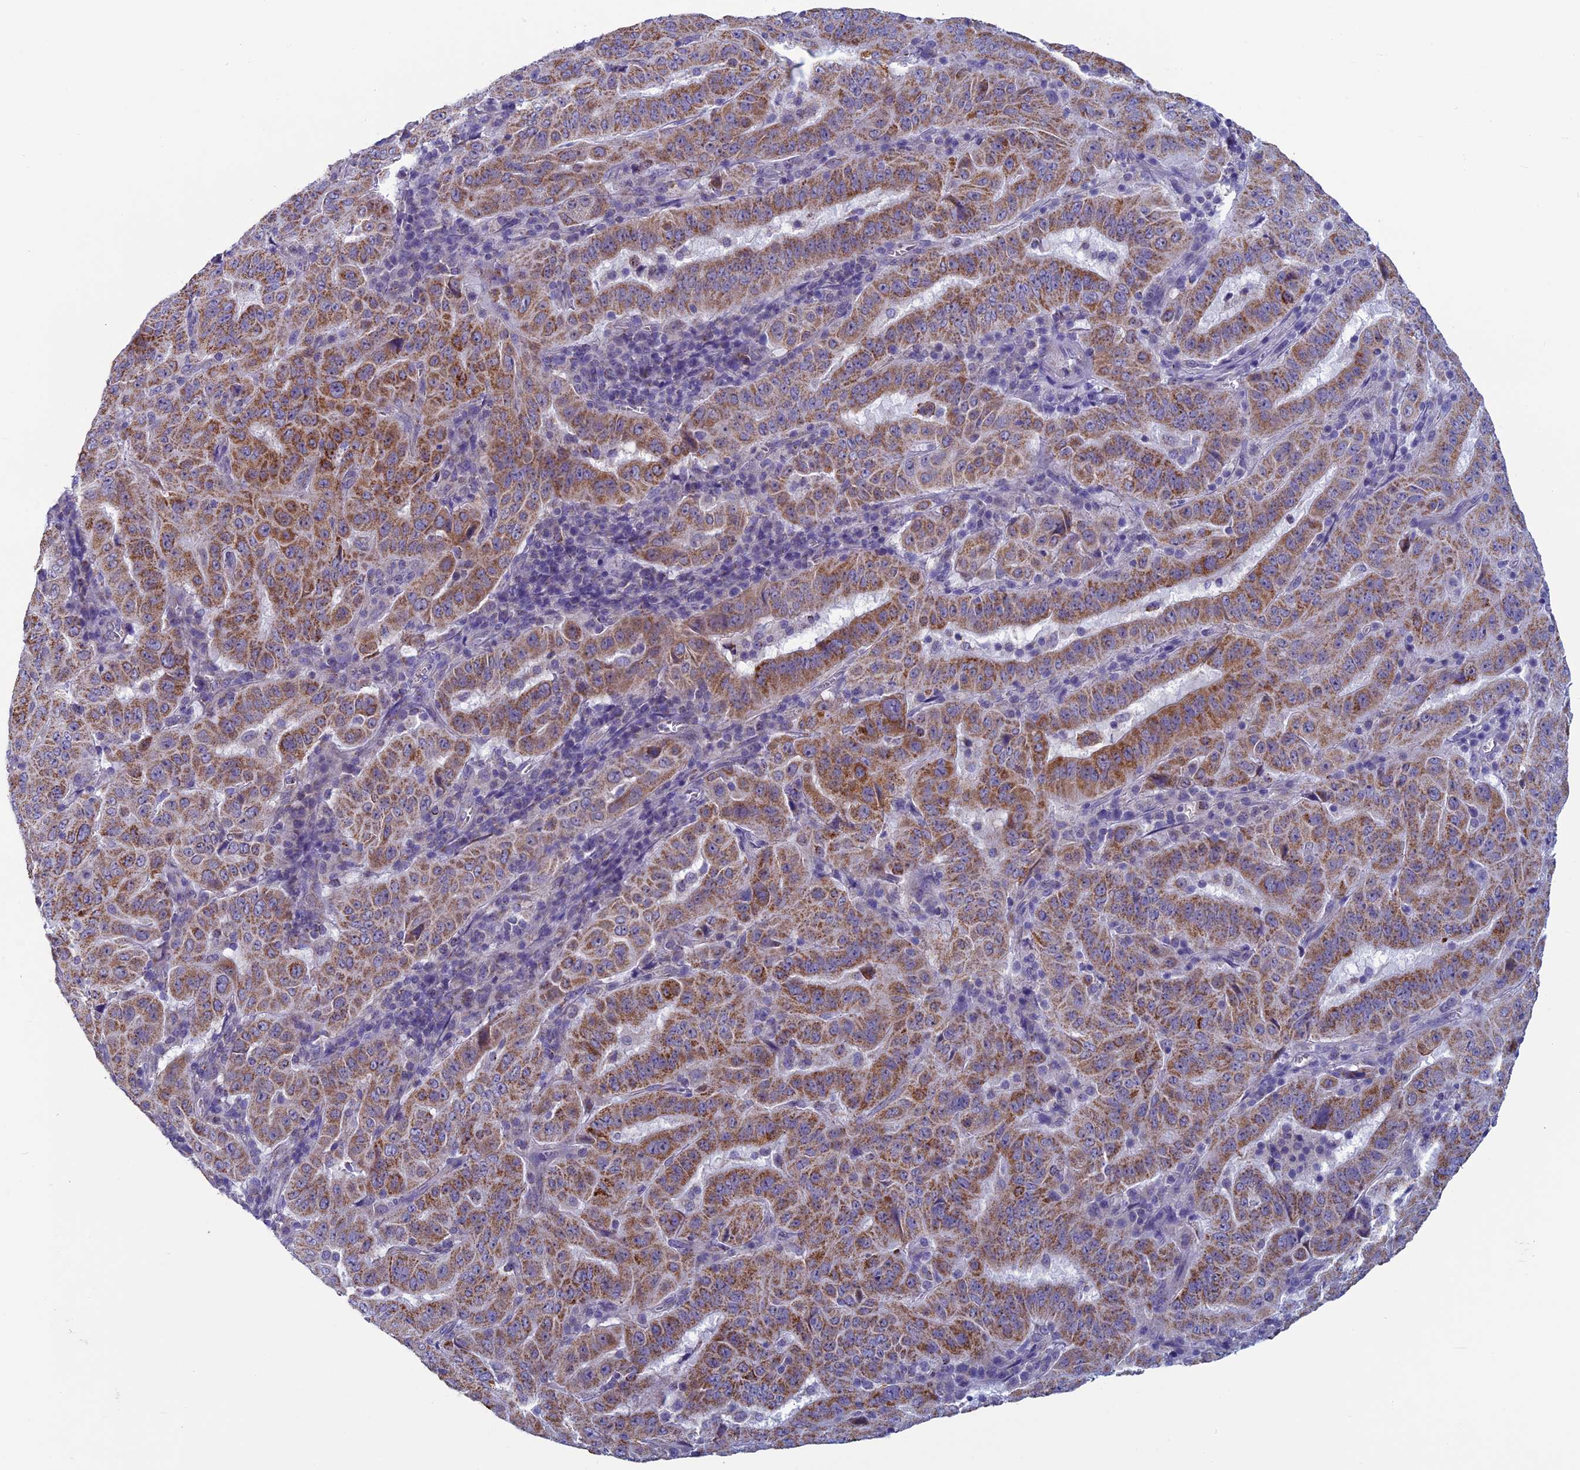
{"staining": {"intensity": "moderate", "quantity": ">75%", "location": "cytoplasmic/membranous"}, "tissue": "pancreatic cancer", "cell_type": "Tumor cells", "image_type": "cancer", "snomed": [{"axis": "morphology", "description": "Adenocarcinoma, NOS"}, {"axis": "topography", "description": "Pancreas"}], "caption": "Adenocarcinoma (pancreatic) stained for a protein (brown) reveals moderate cytoplasmic/membranous positive expression in about >75% of tumor cells.", "gene": "MFSD12", "patient": {"sex": "male", "age": 63}}